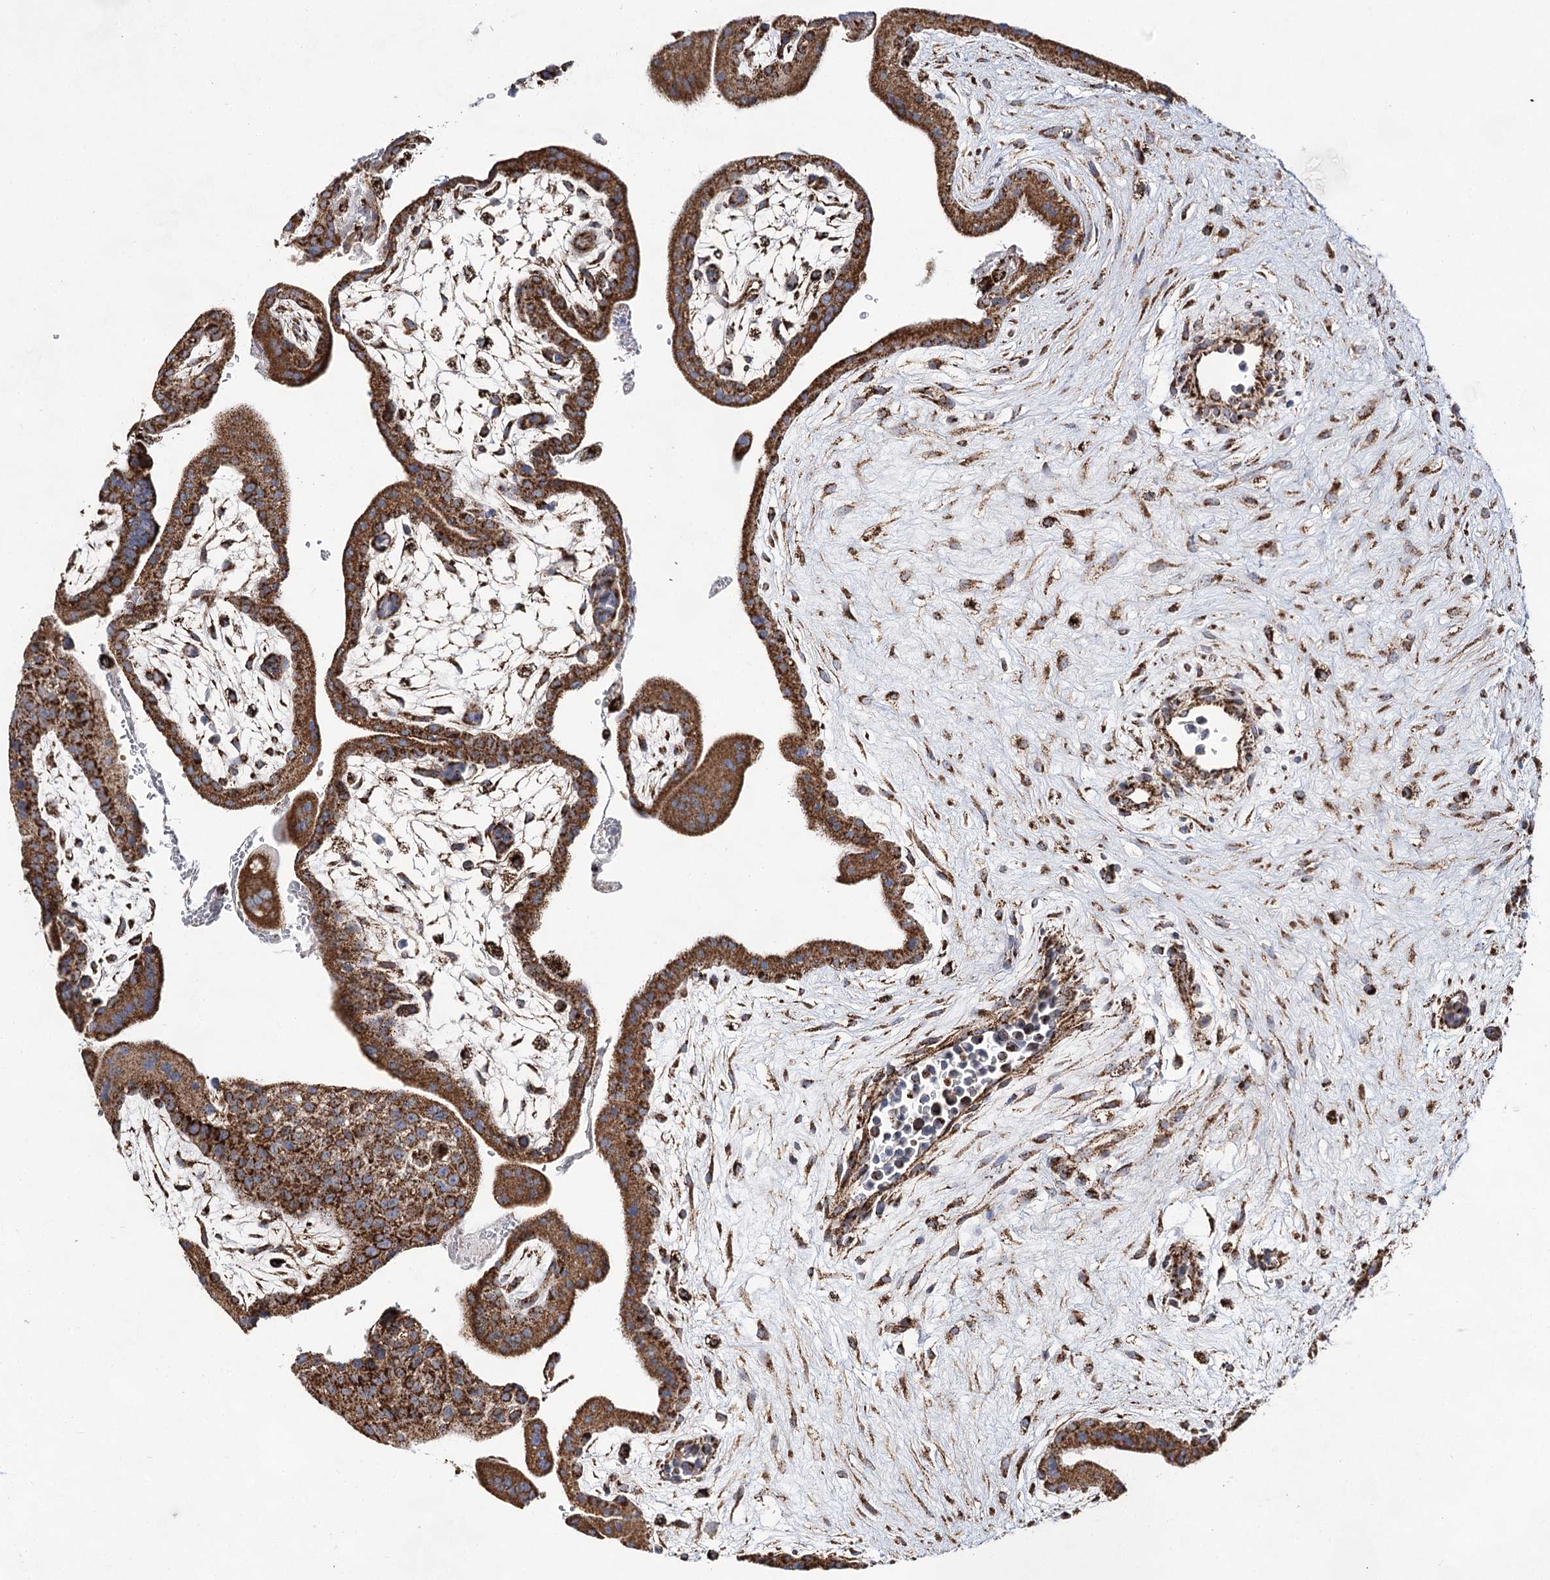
{"staining": {"intensity": "strong", "quantity": ">75%", "location": "cytoplasmic/membranous"}, "tissue": "placenta", "cell_type": "Trophoblastic cells", "image_type": "normal", "snomed": [{"axis": "morphology", "description": "Normal tissue, NOS"}, {"axis": "topography", "description": "Placenta"}], "caption": "Immunohistochemical staining of unremarkable placenta displays strong cytoplasmic/membranous protein positivity in approximately >75% of trophoblastic cells. (DAB IHC, brown staining for protein, blue staining for nuclei).", "gene": "NADK2", "patient": {"sex": "female", "age": 35}}